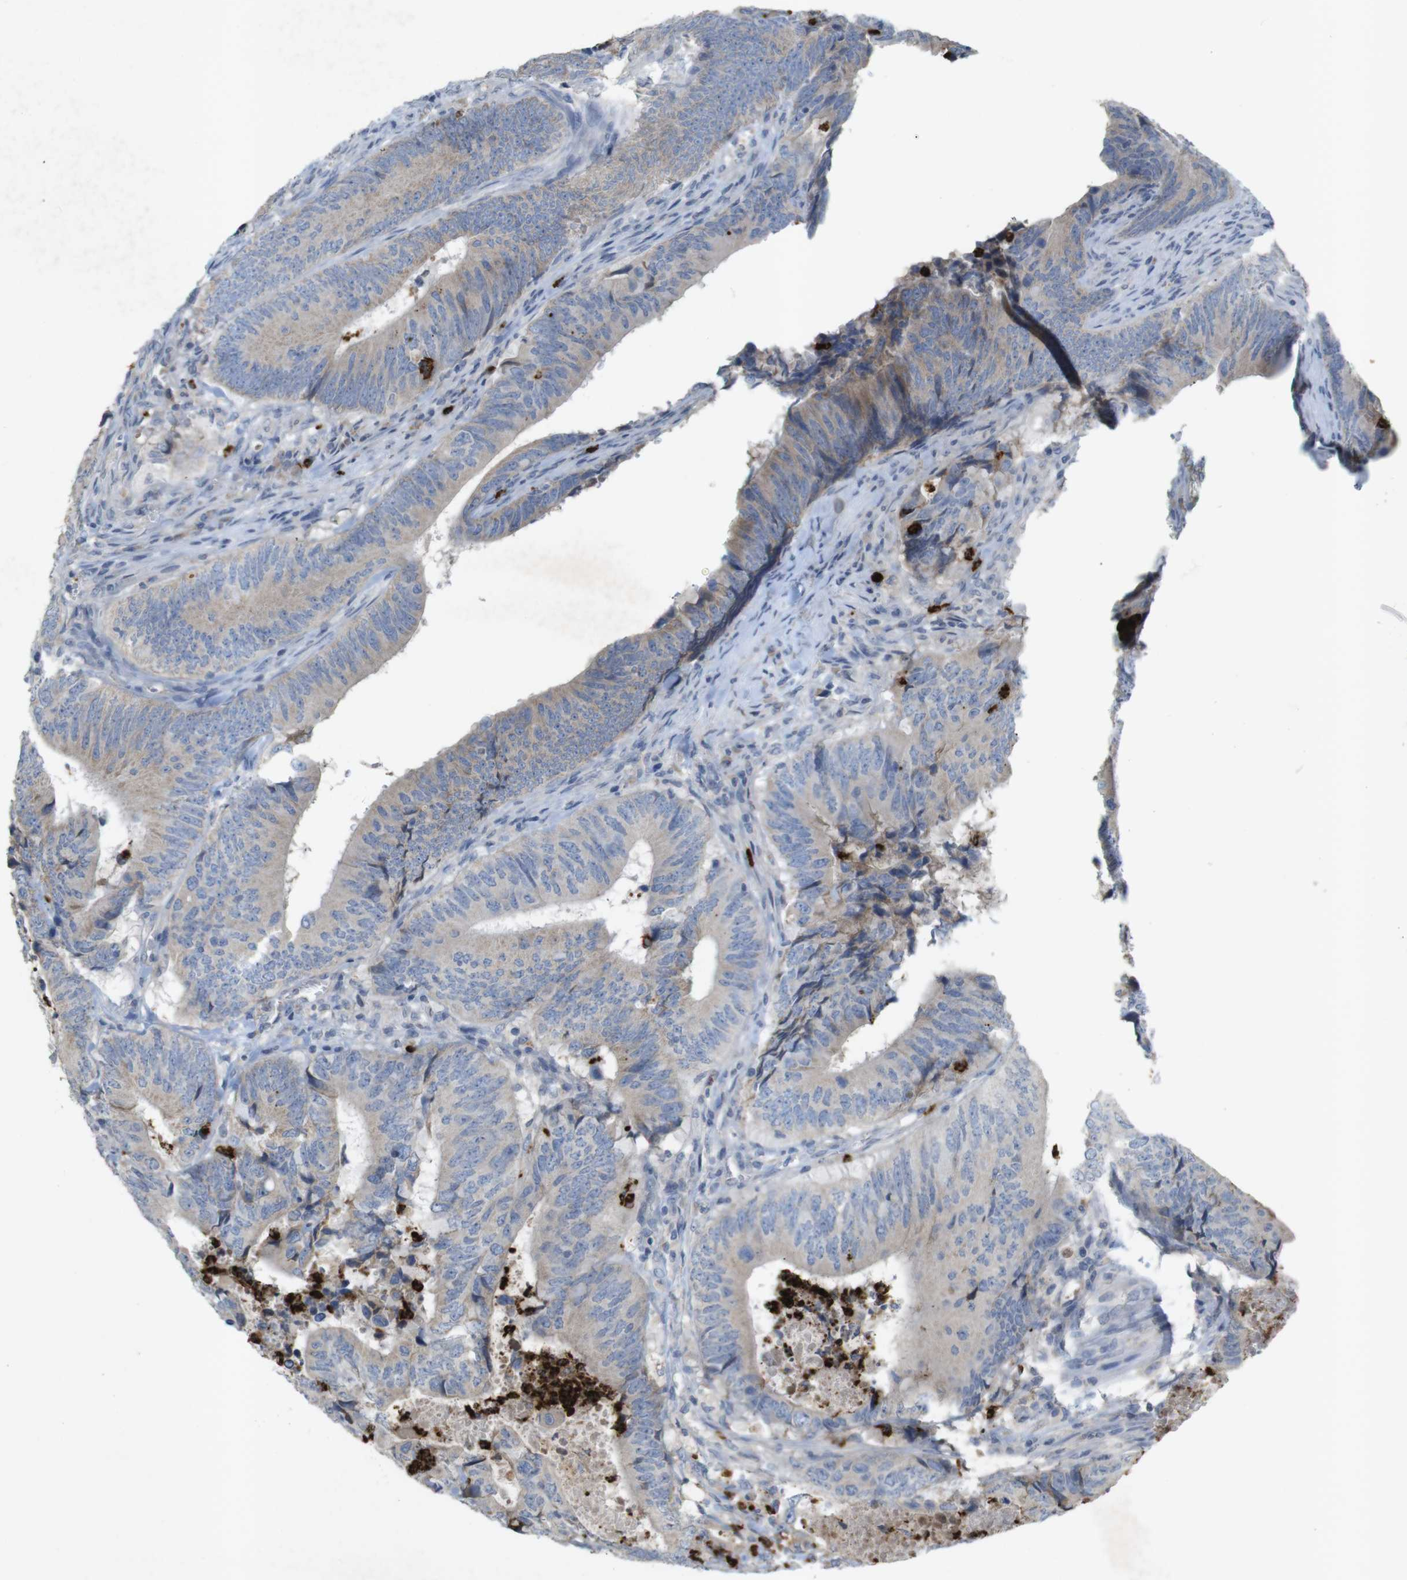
{"staining": {"intensity": "weak", "quantity": "25%-75%", "location": "cytoplasmic/membranous"}, "tissue": "colorectal cancer", "cell_type": "Tumor cells", "image_type": "cancer", "snomed": [{"axis": "morphology", "description": "Normal tissue, NOS"}, {"axis": "morphology", "description": "Adenocarcinoma, NOS"}, {"axis": "topography", "description": "Colon"}], "caption": "Adenocarcinoma (colorectal) tissue displays weak cytoplasmic/membranous positivity in about 25%-75% of tumor cells", "gene": "TSPAN14", "patient": {"sex": "male", "age": 56}}